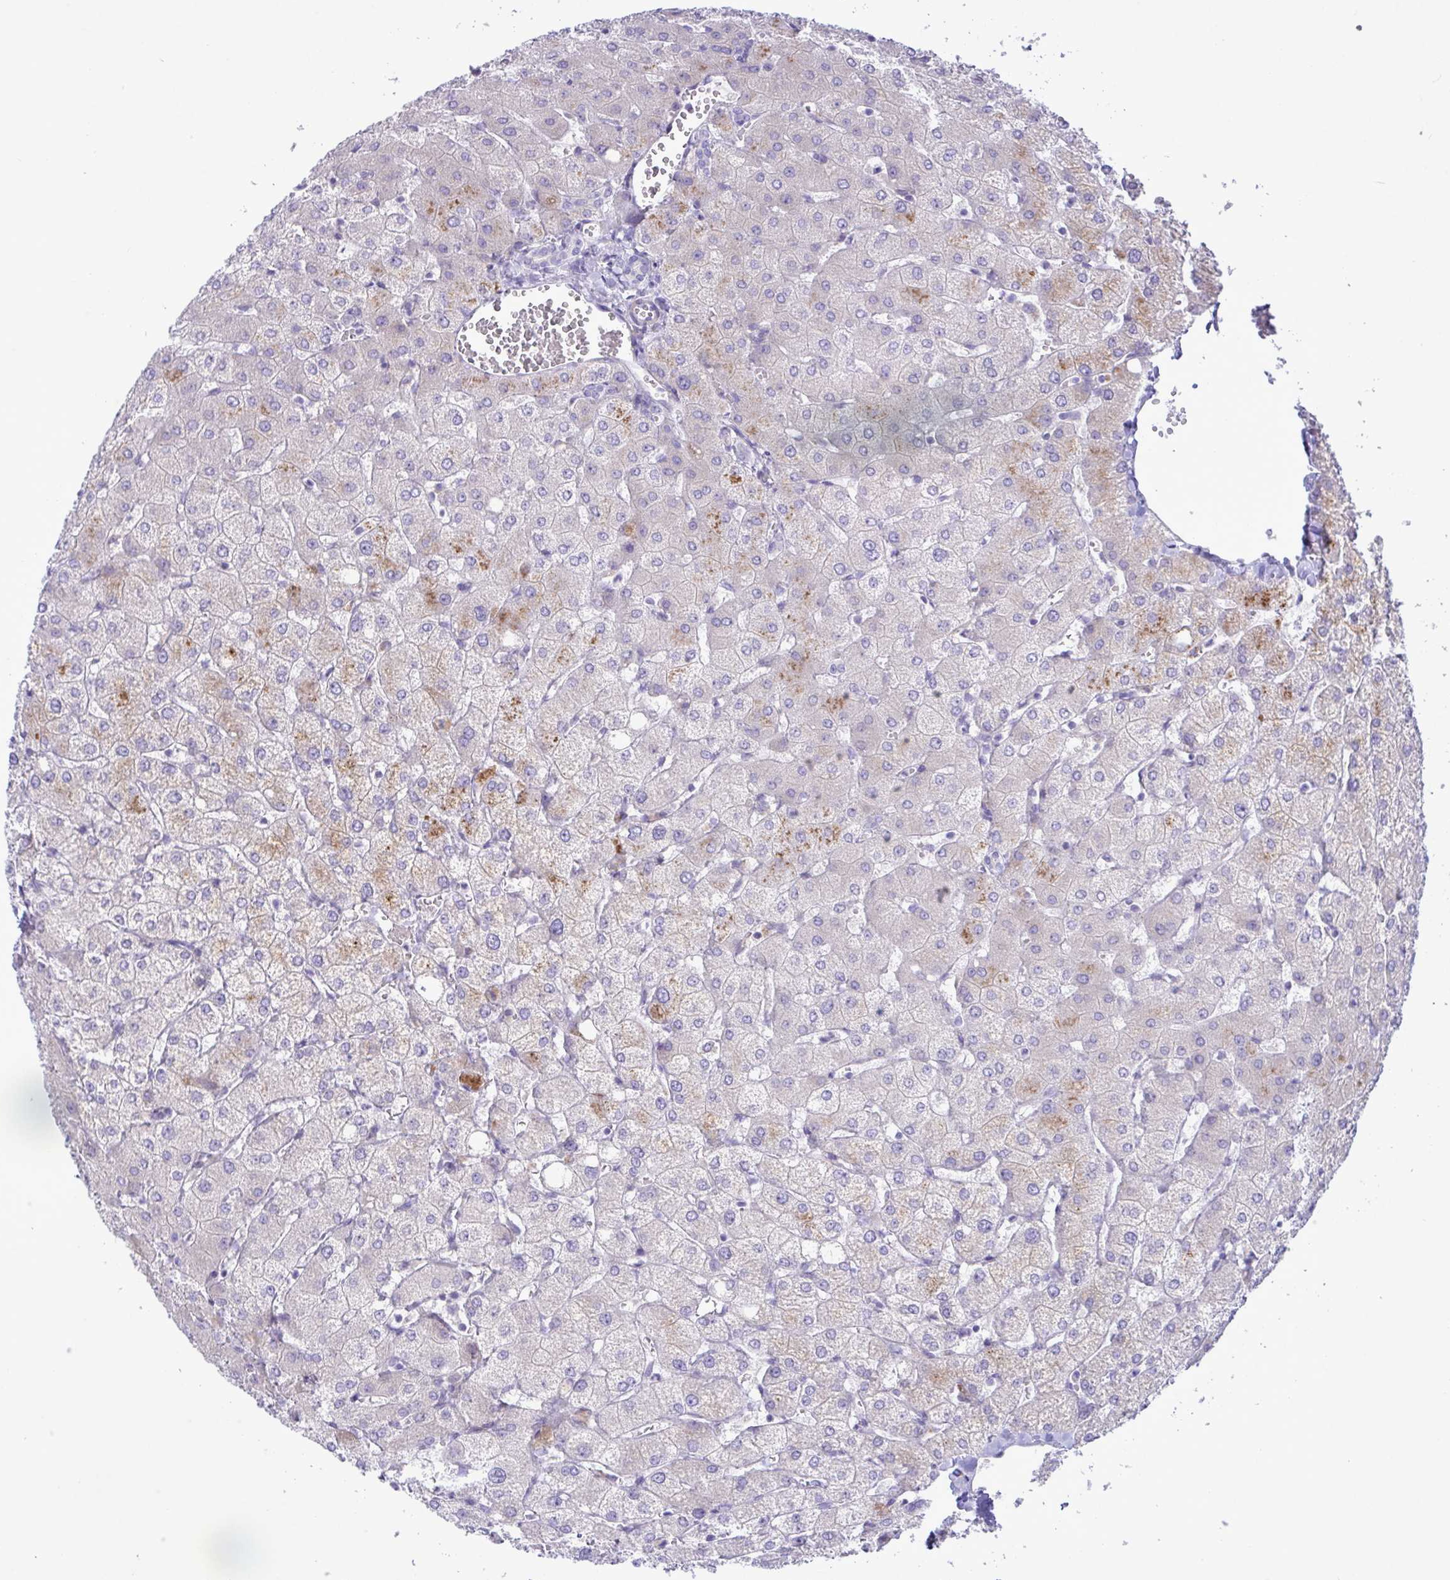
{"staining": {"intensity": "negative", "quantity": "none", "location": "none"}, "tissue": "liver", "cell_type": "Cholangiocytes", "image_type": "normal", "snomed": [{"axis": "morphology", "description": "Normal tissue, NOS"}, {"axis": "topography", "description": "Liver"}], "caption": "Immunohistochemical staining of unremarkable human liver reveals no significant positivity in cholangiocytes. Nuclei are stained in blue.", "gene": "FAM86B1", "patient": {"sex": "female", "age": 54}}